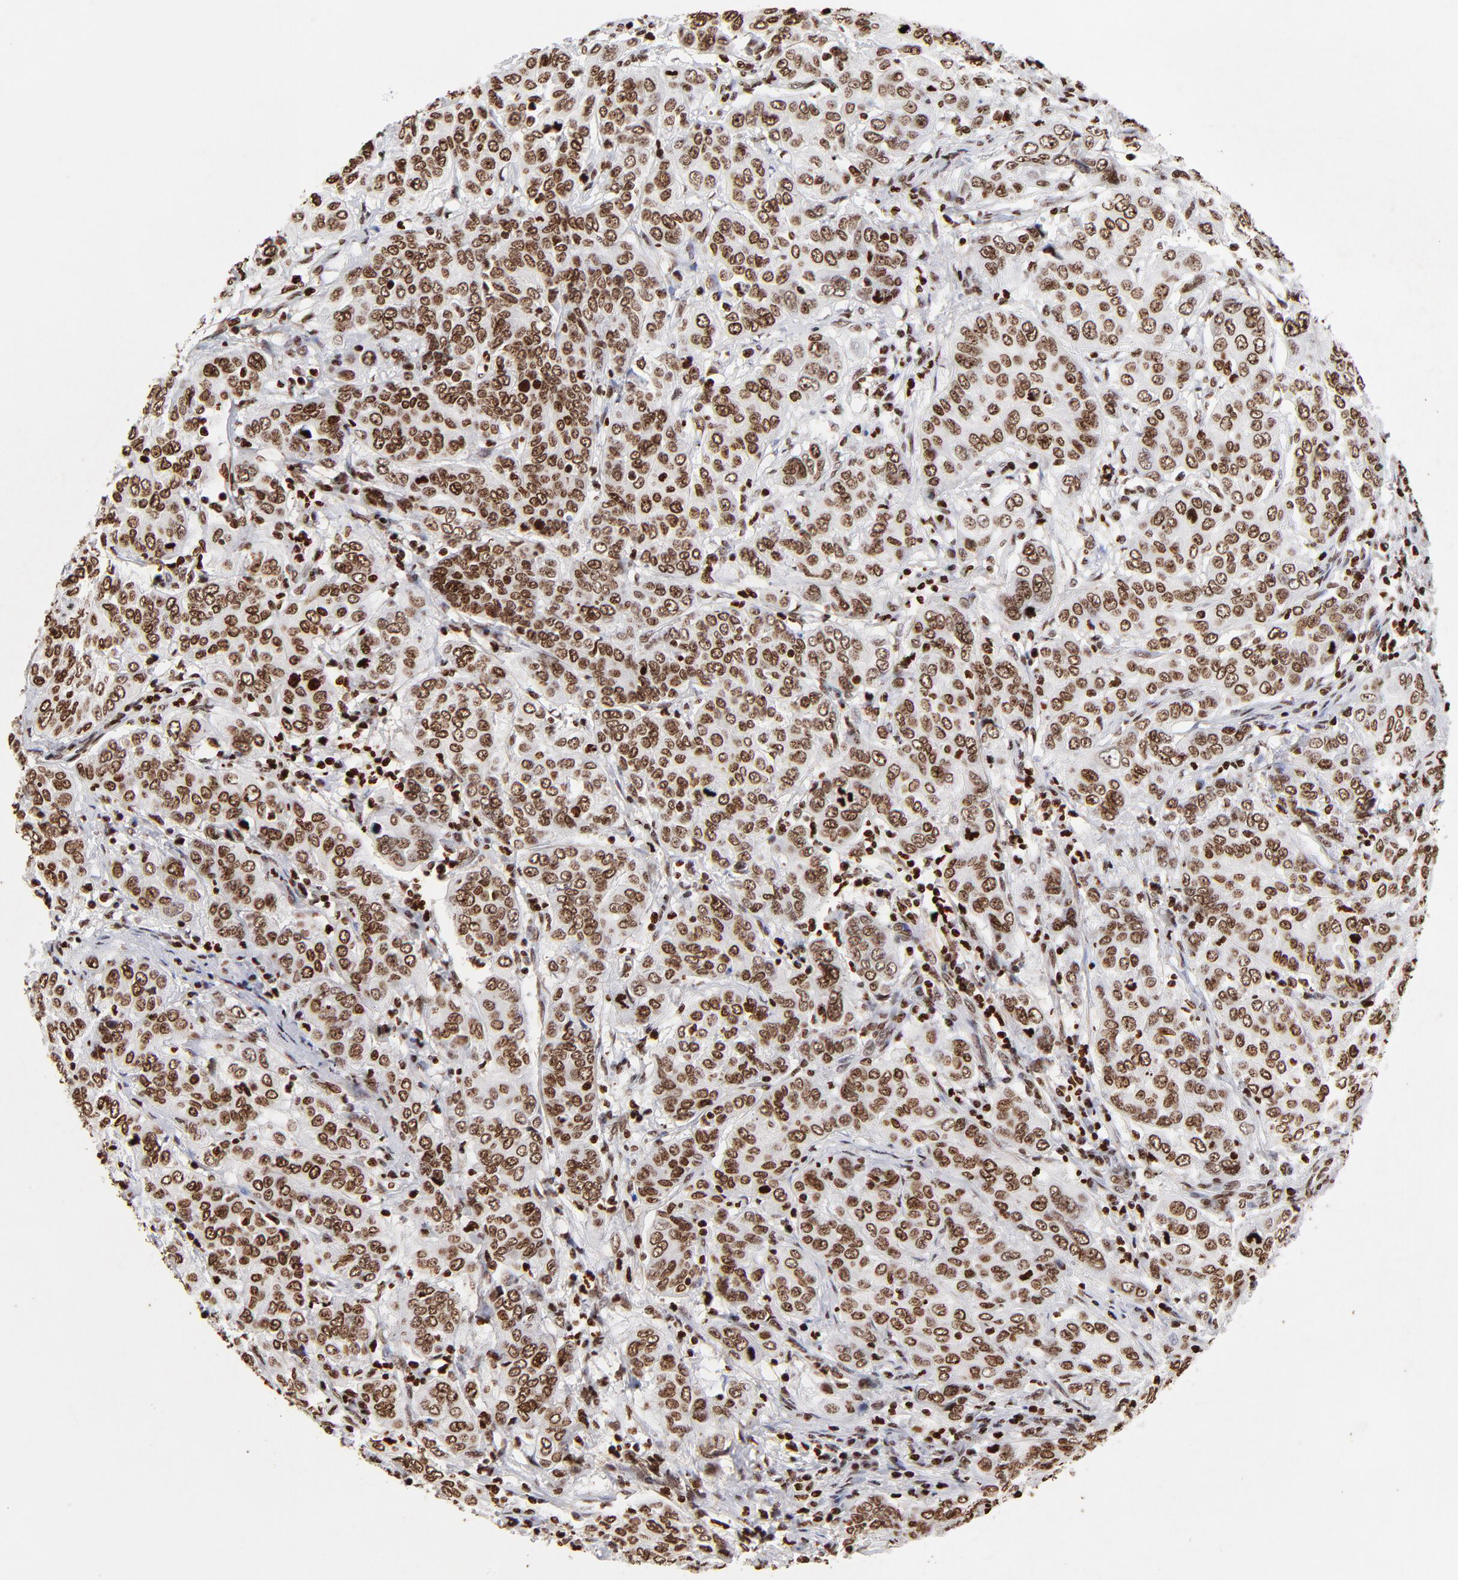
{"staining": {"intensity": "strong", "quantity": ">75%", "location": "nuclear"}, "tissue": "cervical cancer", "cell_type": "Tumor cells", "image_type": "cancer", "snomed": [{"axis": "morphology", "description": "Squamous cell carcinoma, NOS"}, {"axis": "topography", "description": "Cervix"}], "caption": "Immunohistochemistry (IHC) staining of cervical cancer (squamous cell carcinoma), which shows high levels of strong nuclear expression in about >75% of tumor cells indicating strong nuclear protein staining. The staining was performed using DAB (brown) for protein detection and nuclei were counterstained in hematoxylin (blue).", "gene": "FBH1", "patient": {"sex": "female", "age": 38}}